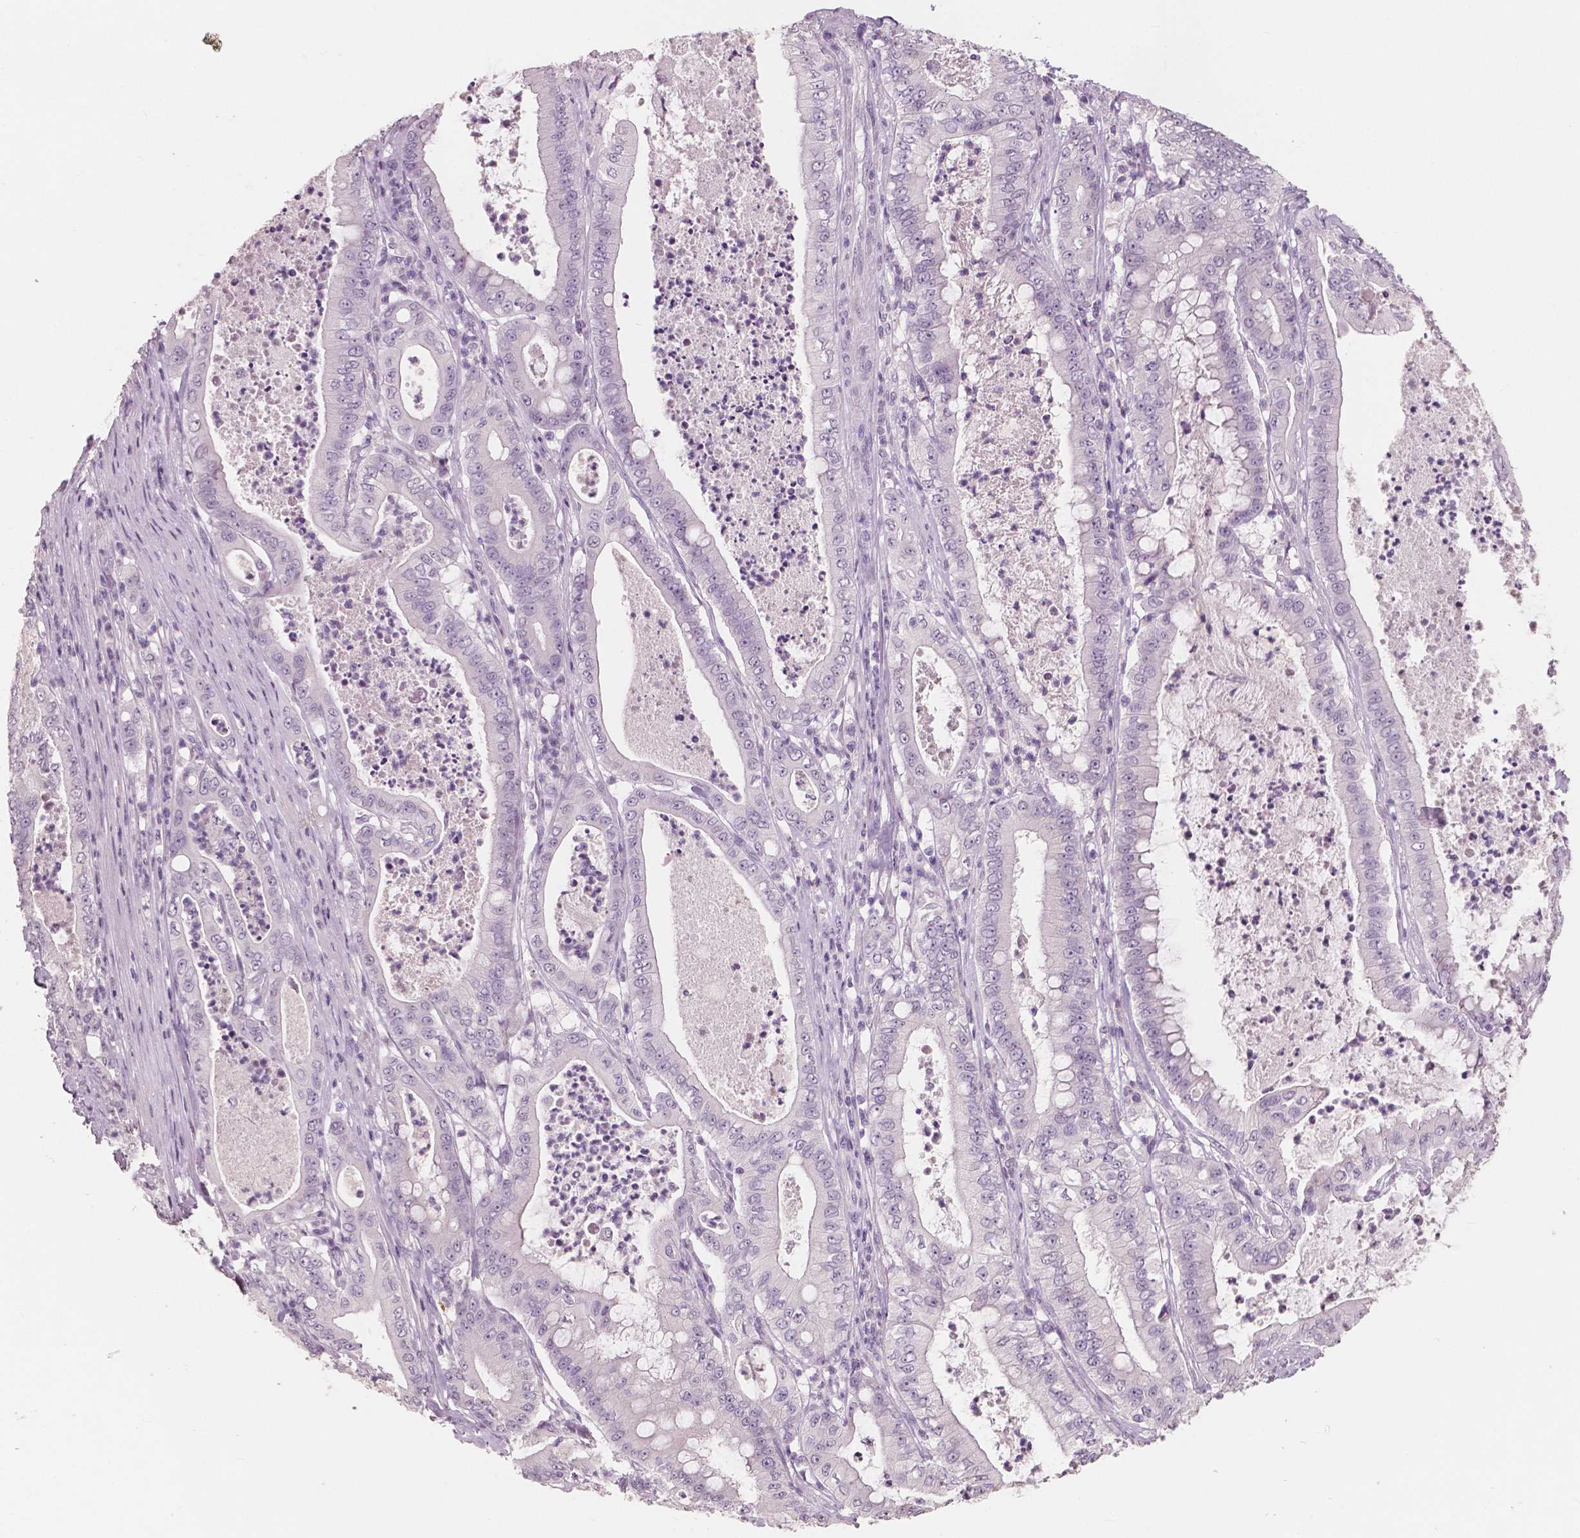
{"staining": {"intensity": "negative", "quantity": "none", "location": "none"}, "tissue": "pancreatic cancer", "cell_type": "Tumor cells", "image_type": "cancer", "snomed": [{"axis": "morphology", "description": "Adenocarcinoma, NOS"}, {"axis": "topography", "description": "Pancreas"}], "caption": "IHC of human pancreatic cancer (adenocarcinoma) shows no expression in tumor cells. (Brightfield microscopy of DAB immunohistochemistry at high magnification).", "gene": "NECAB1", "patient": {"sex": "male", "age": 71}}